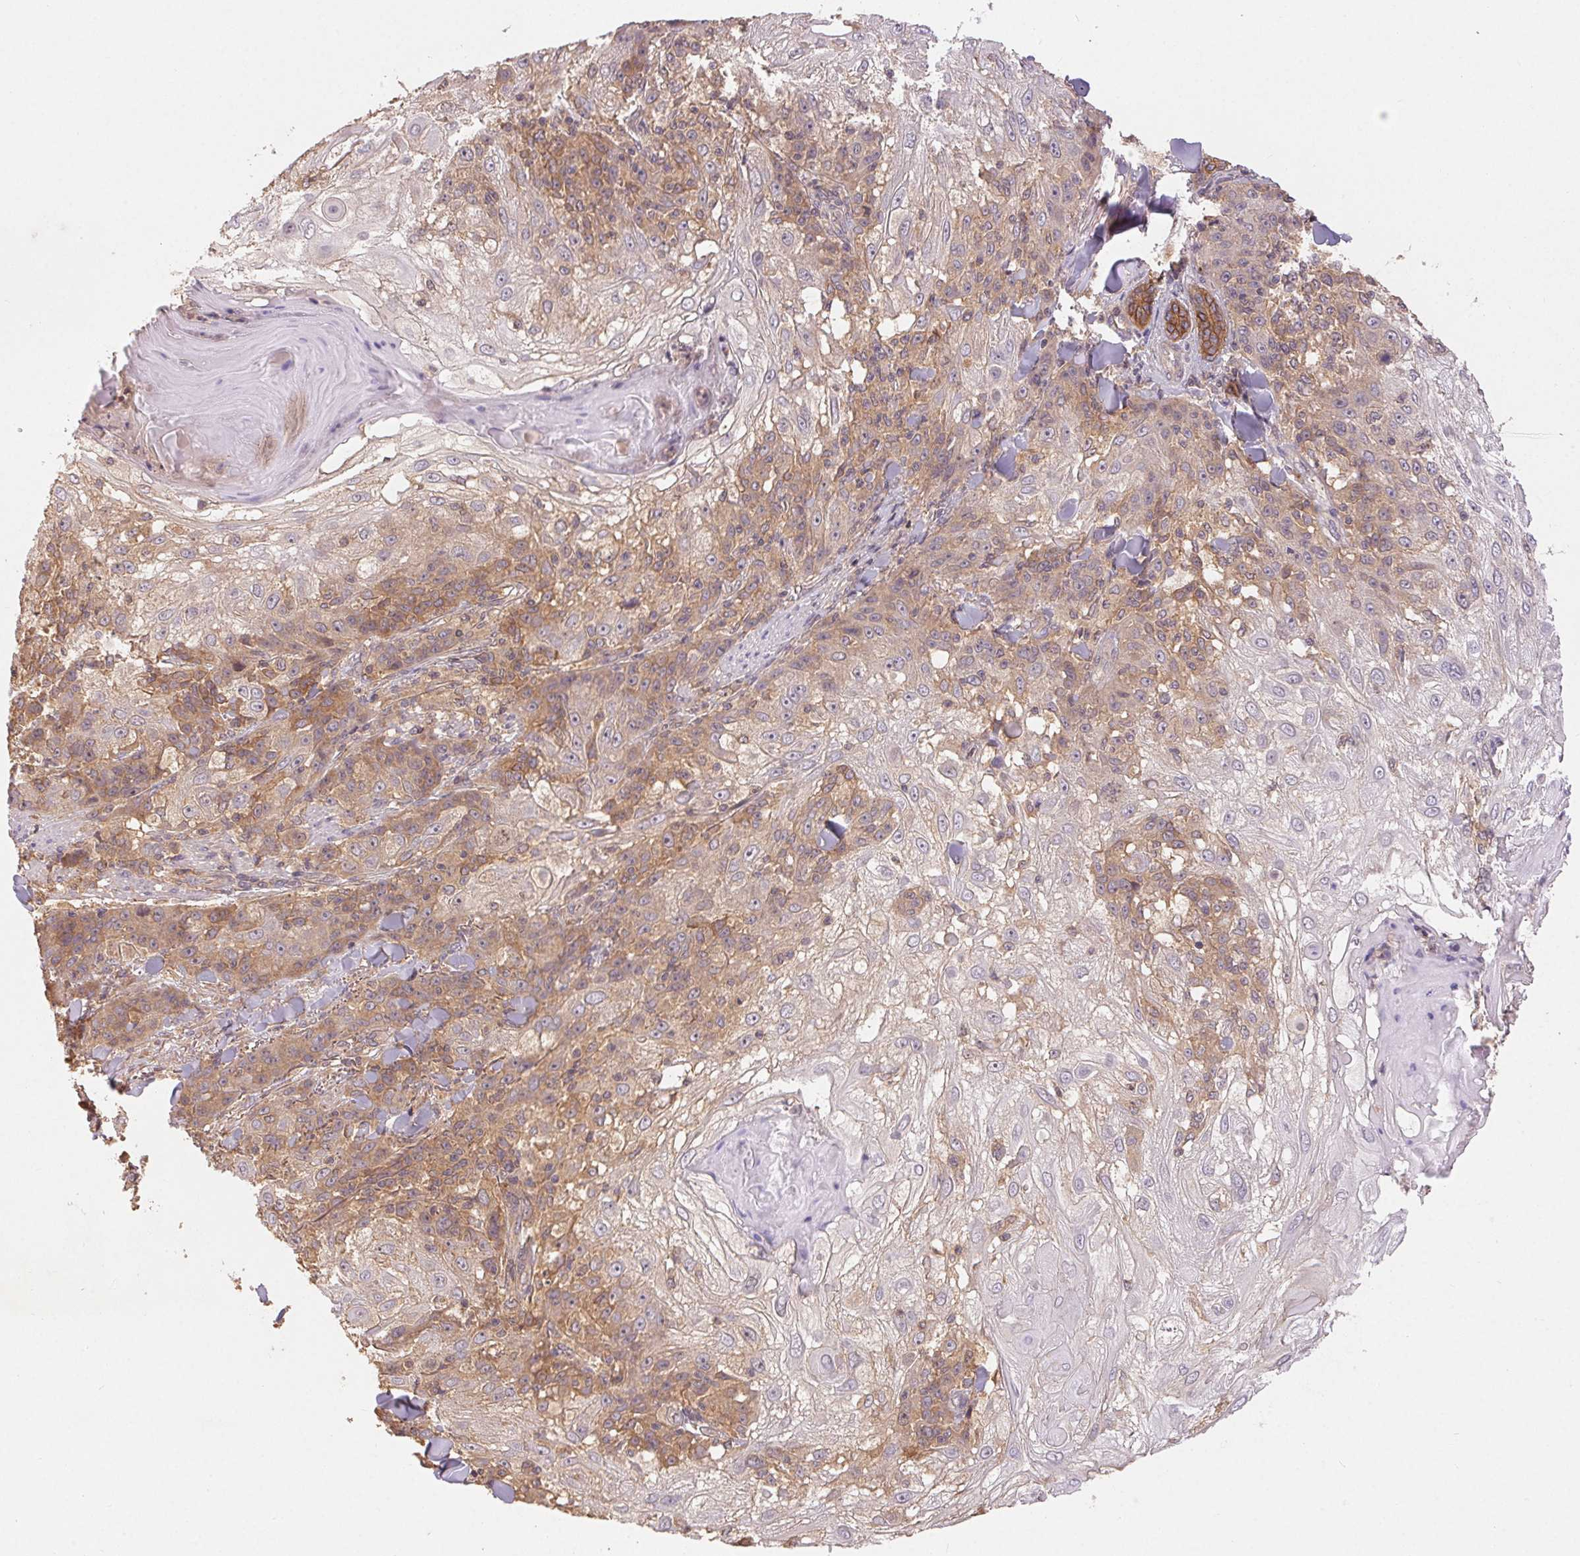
{"staining": {"intensity": "moderate", "quantity": "25%-75%", "location": "cytoplasmic/membranous"}, "tissue": "skin cancer", "cell_type": "Tumor cells", "image_type": "cancer", "snomed": [{"axis": "morphology", "description": "Normal tissue, NOS"}, {"axis": "morphology", "description": "Squamous cell carcinoma, NOS"}, {"axis": "topography", "description": "Skin"}], "caption": "An immunohistochemistry (IHC) micrograph of neoplastic tissue is shown. Protein staining in brown labels moderate cytoplasmic/membranous positivity in squamous cell carcinoma (skin) within tumor cells.", "gene": "MAPKAPK2", "patient": {"sex": "female", "age": 83}}